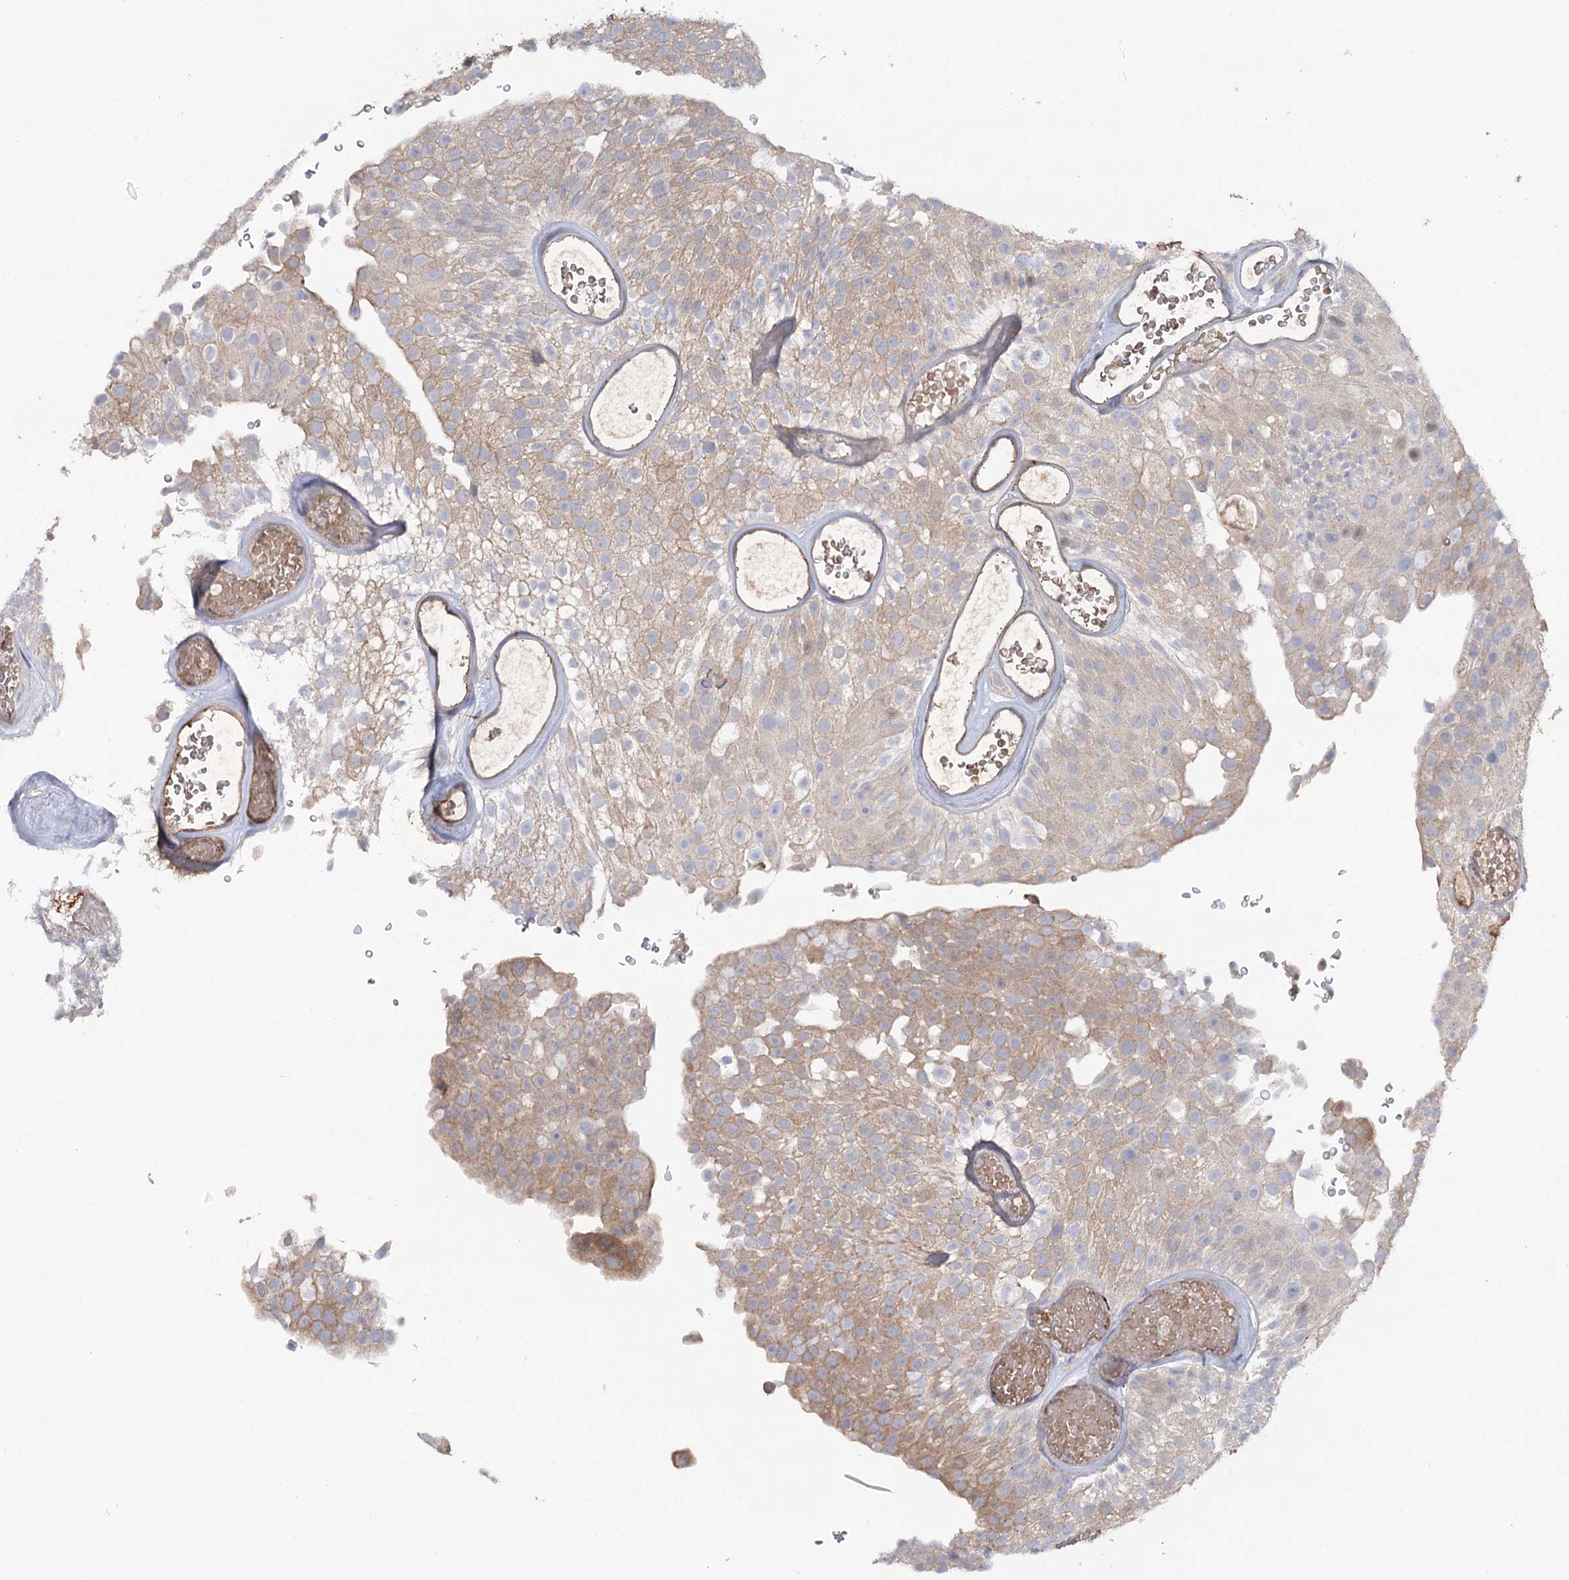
{"staining": {"intensity": "weak", "quantity": ">75%", "location": "cytoplasmic/membranous"}, "tissue": "urothelial cancer", "cell_type": "Tumor cells", "image_type": "cancer", "snomed": [{"axis": "morphology", "description": "Urothelial carcinoma, Low grade"}, {"axis": "topography", "description": "Urinary bladder"}], "caption": "High-magnification brightfield microscopy of urothelial cancer stained with DAB (3,3'-diaminobenzidine) (brown) and counterstained with hematoxylin (blue). tumor cells exhibit weak cytoplasmic/membranous staining is identified in approximately>75% of cells.", "gene": "MAP3K13", "patient": {"sex": "male", "age": 78}}